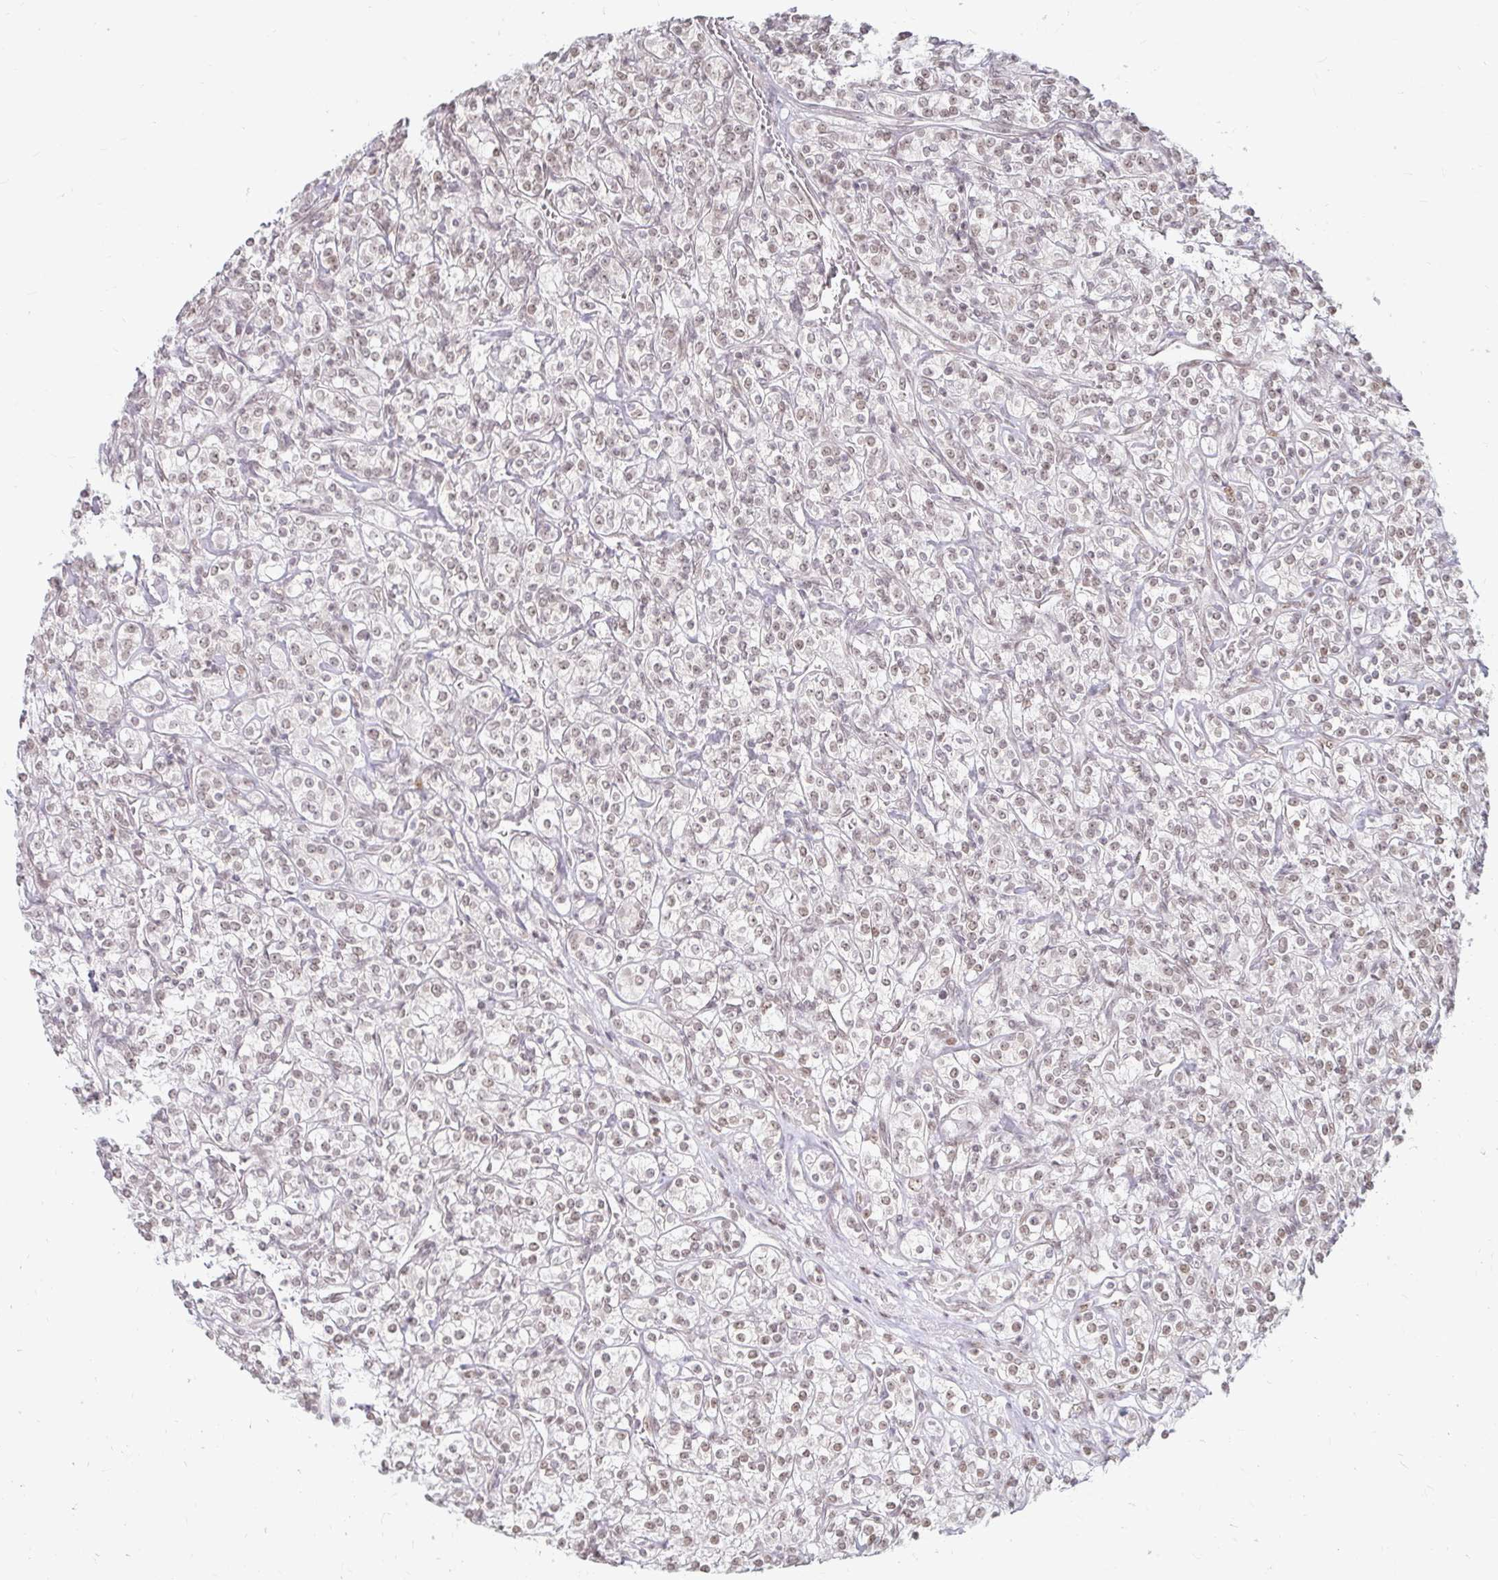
{"staining": {"intensity": "moderate", "quantity": "25%-75%", "location": "nuclear"}, "tissue": "renal cancer", "cell_type": "Tumor cells", "image_type": "cancer", "snomed": [{"axis": "morphology", "description": "Adenocarcinoma, NOS"}, {"axis": "topography", "description": "Kidney"}], "caption": "Human renal cancer stained for a protein (brown) displays moderate nuclear positive positivity in approximately 25%-75% of tumor cells.", "gene": "HNRNPU", "patient": {"sex": "male", "age": 77}}